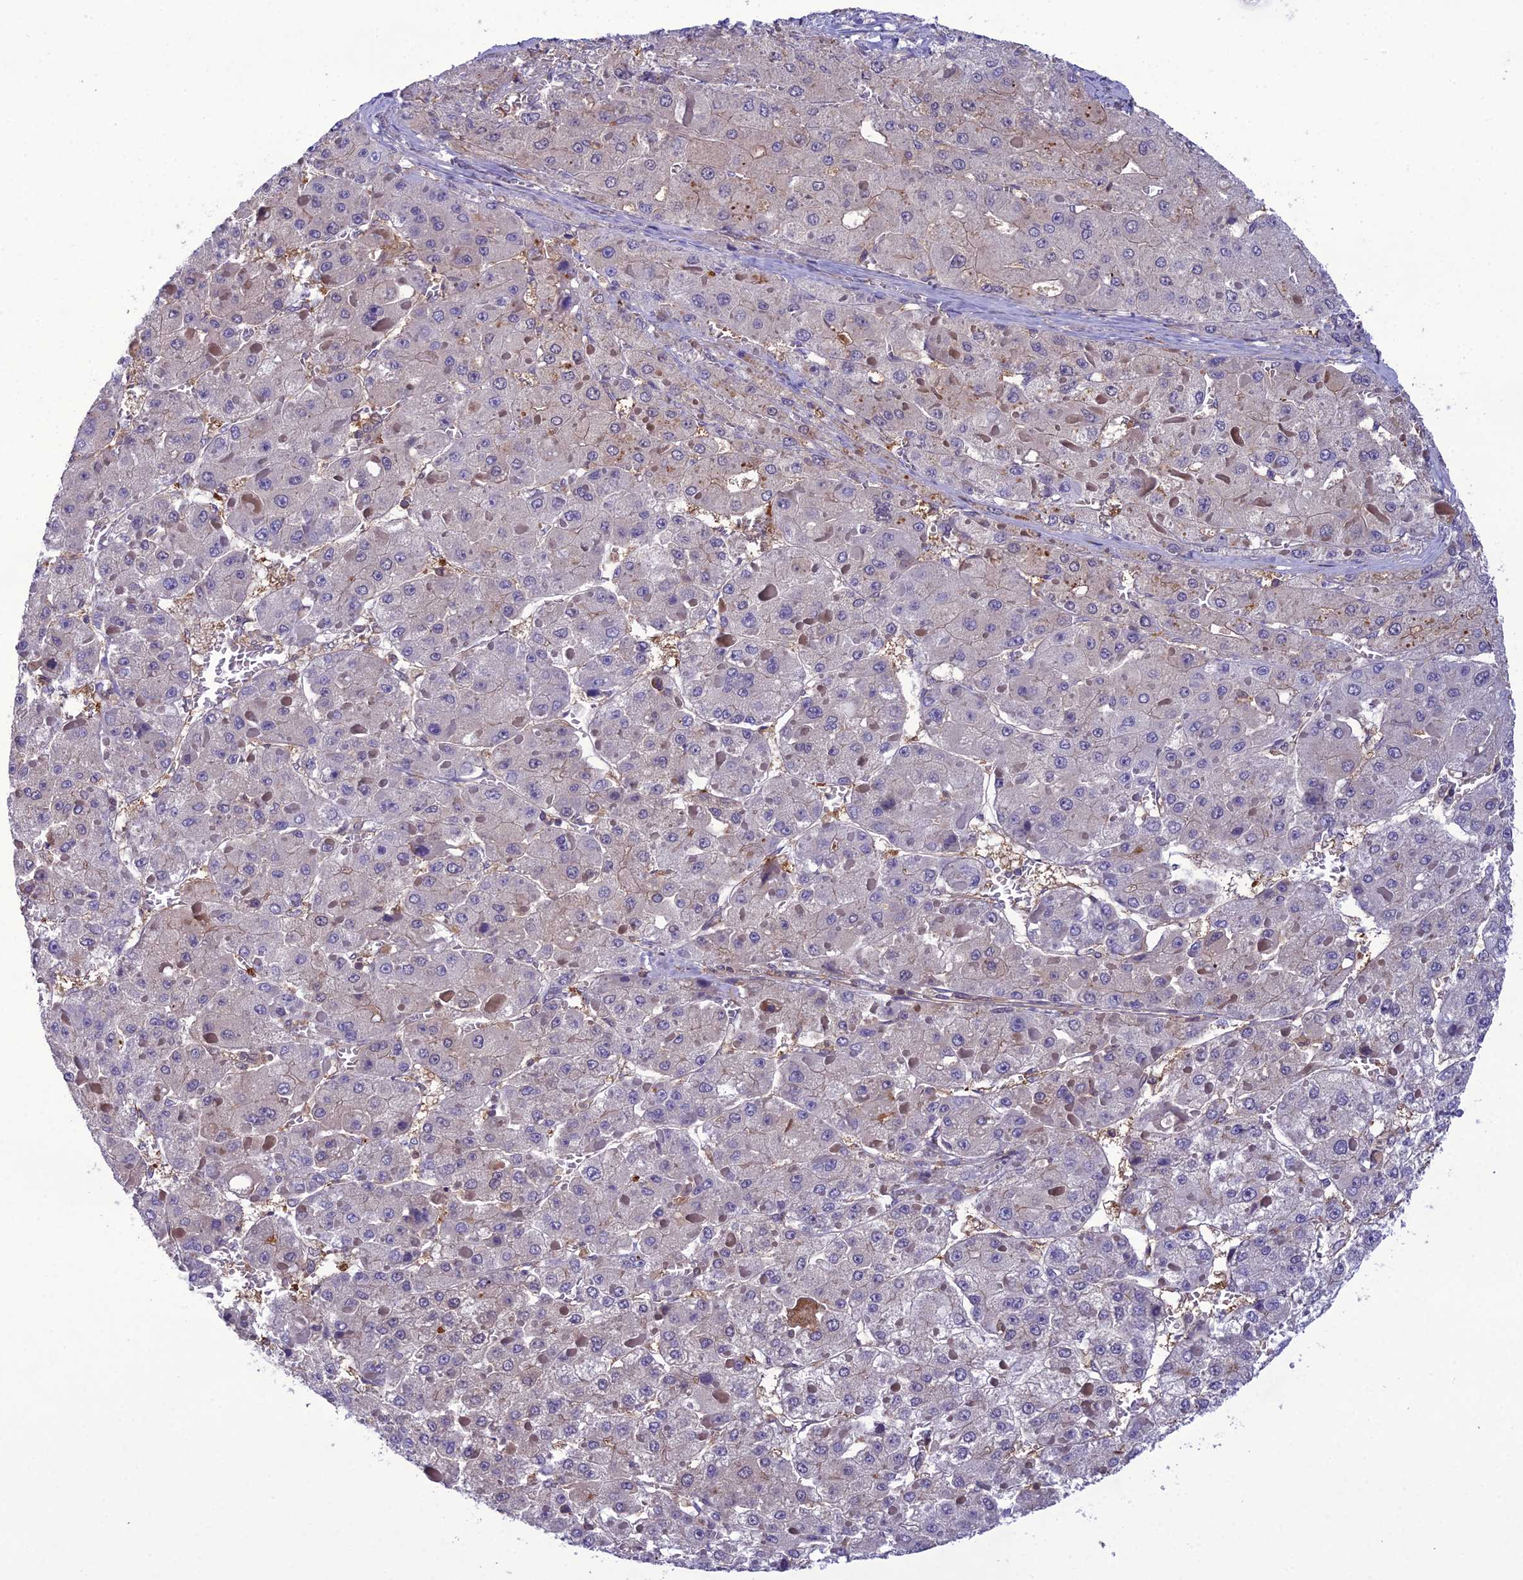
{"staining": {"intensity": "negative", "quantity": "none", "location": "none"}, "tissue": "liver cancer", "cell_type": "Tumor cells", "image_type": "cancer", "snomed": [{"axis": "morphology", "description": "Carcinoma, Hepatocellular, NOS"}, {"axis": "topography", "description": "Liver"}], "caption": "Immunohistochemistry image of neoplastic tissue: liver cancer (hepatocellular carcinoma) stained with DAB (3,3'-diaminobenzidine) shows no significant protein positivity in tumor cells.", "gene": "GDF6", "patient": {"sex": "female", "age": 73}}